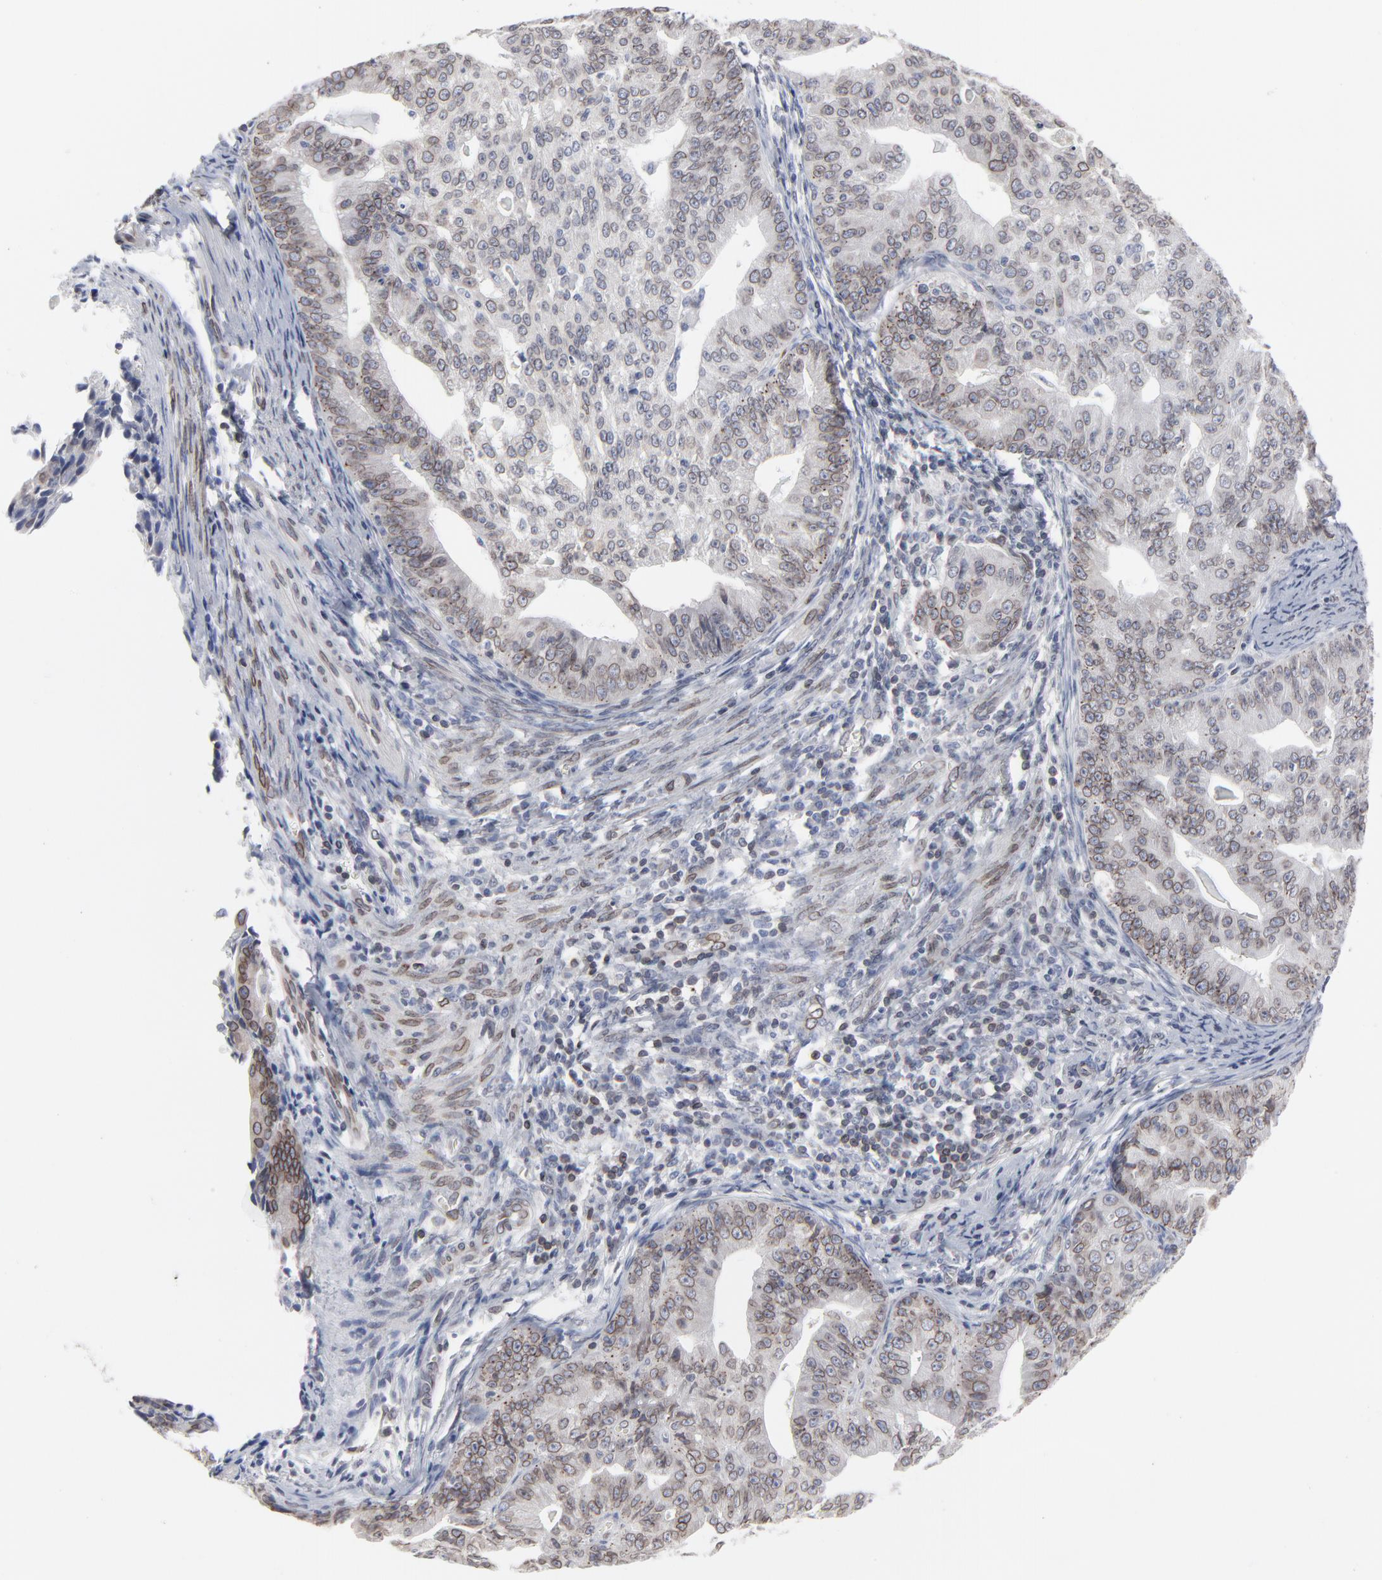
{"staining": {"intensity": "moderate", "quantity": ">75%", "location": "cytoplasmic/membranous,nuclear"}, "tissue": "endometrial cancer", "cell_type": "Tumor cells", "image_type": "cancer", "snomed": [{"axis": "morphology", "description": "Adenocarcinoma, NOS"}, {"axis": "topography", "description": "Endometrium"}], "caption": "Immunohistochemical staining of human endometrial cancer (adenocarcinoma) reveals moderate cytoplasmic/membranous and nuclear protein expression in about >75% of tumor cells. The staining was performed using DAB to visualize the protein expression in brown, while the nuclei were stained in blue with hematoxylin (Magnification: 20x).", "gene": "SYNE2", "patient": {"sex": "female", "age": 56}}